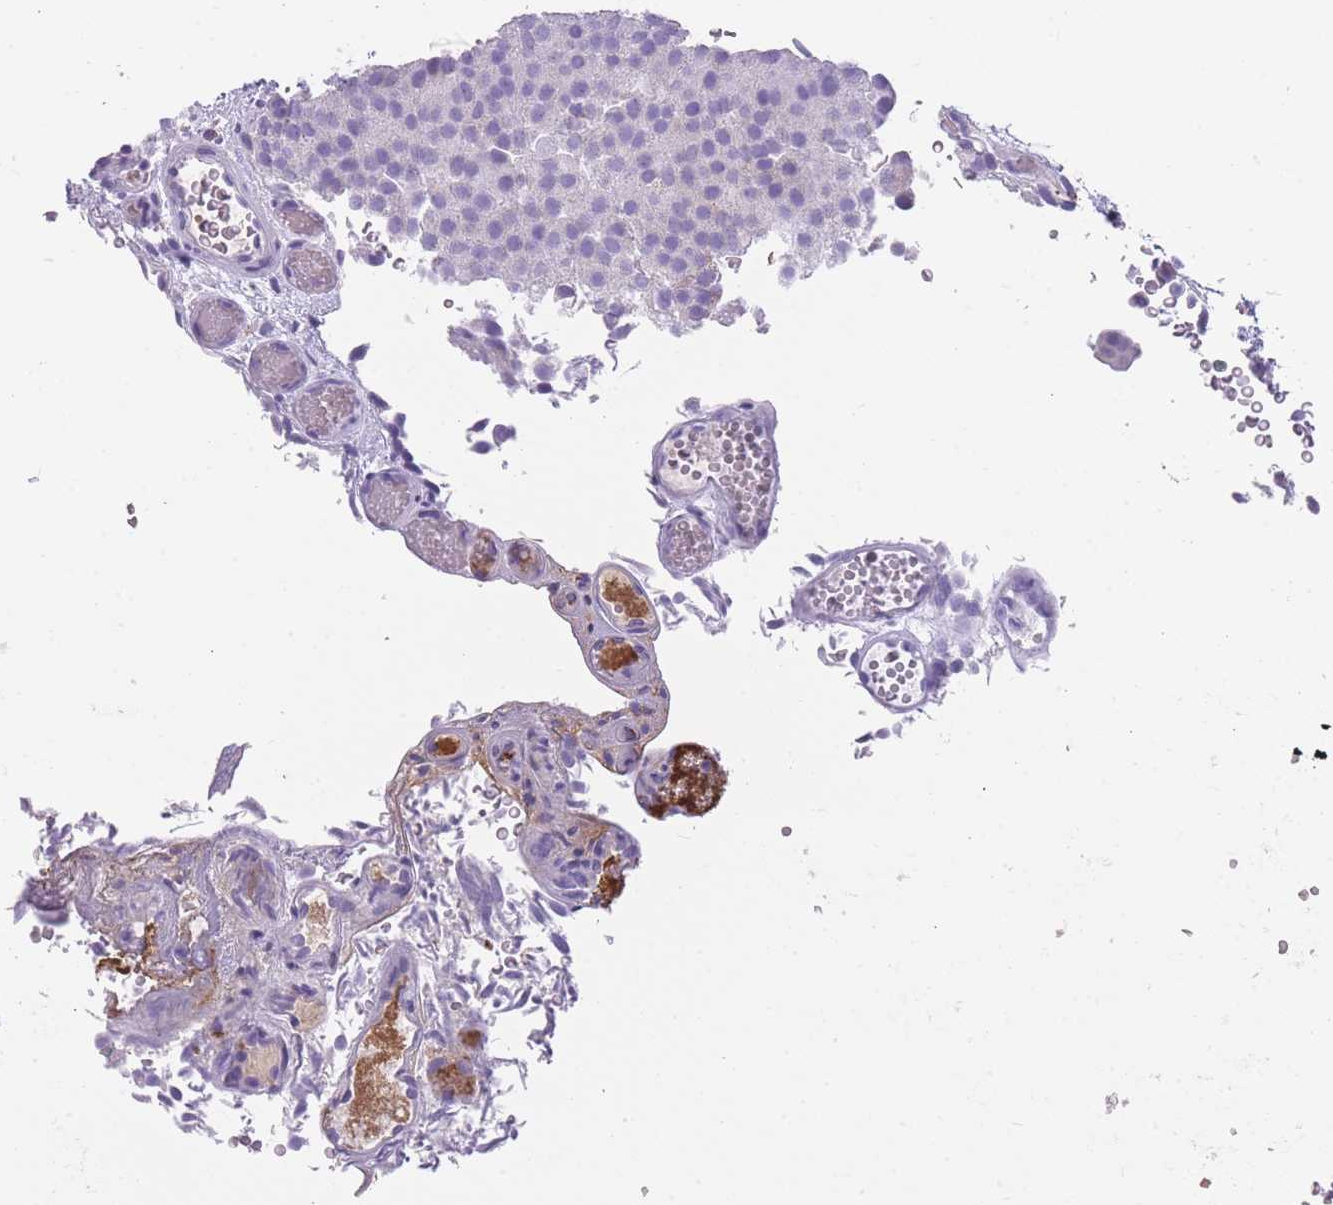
{"staining": {"intensity": "negative", "quantity": "none", "location": "none"}, "tissue": "urothelial cancer", "cell_type": "Tumor cells", "image_type": "cancer", "snomed": [{"axis": "morphology", "description": "Urothelial carcinoma, Low grade"}, {"axis": "topography", "description": "Urinary bladder"}], "caption": "IHC image of human urothelial carcinoma (low-grade) stained for a protein (brown), which demonstrates no staining in tumor cells.", "gene": "GNAT1", "patient": {"sex": "male", "age": 78}}